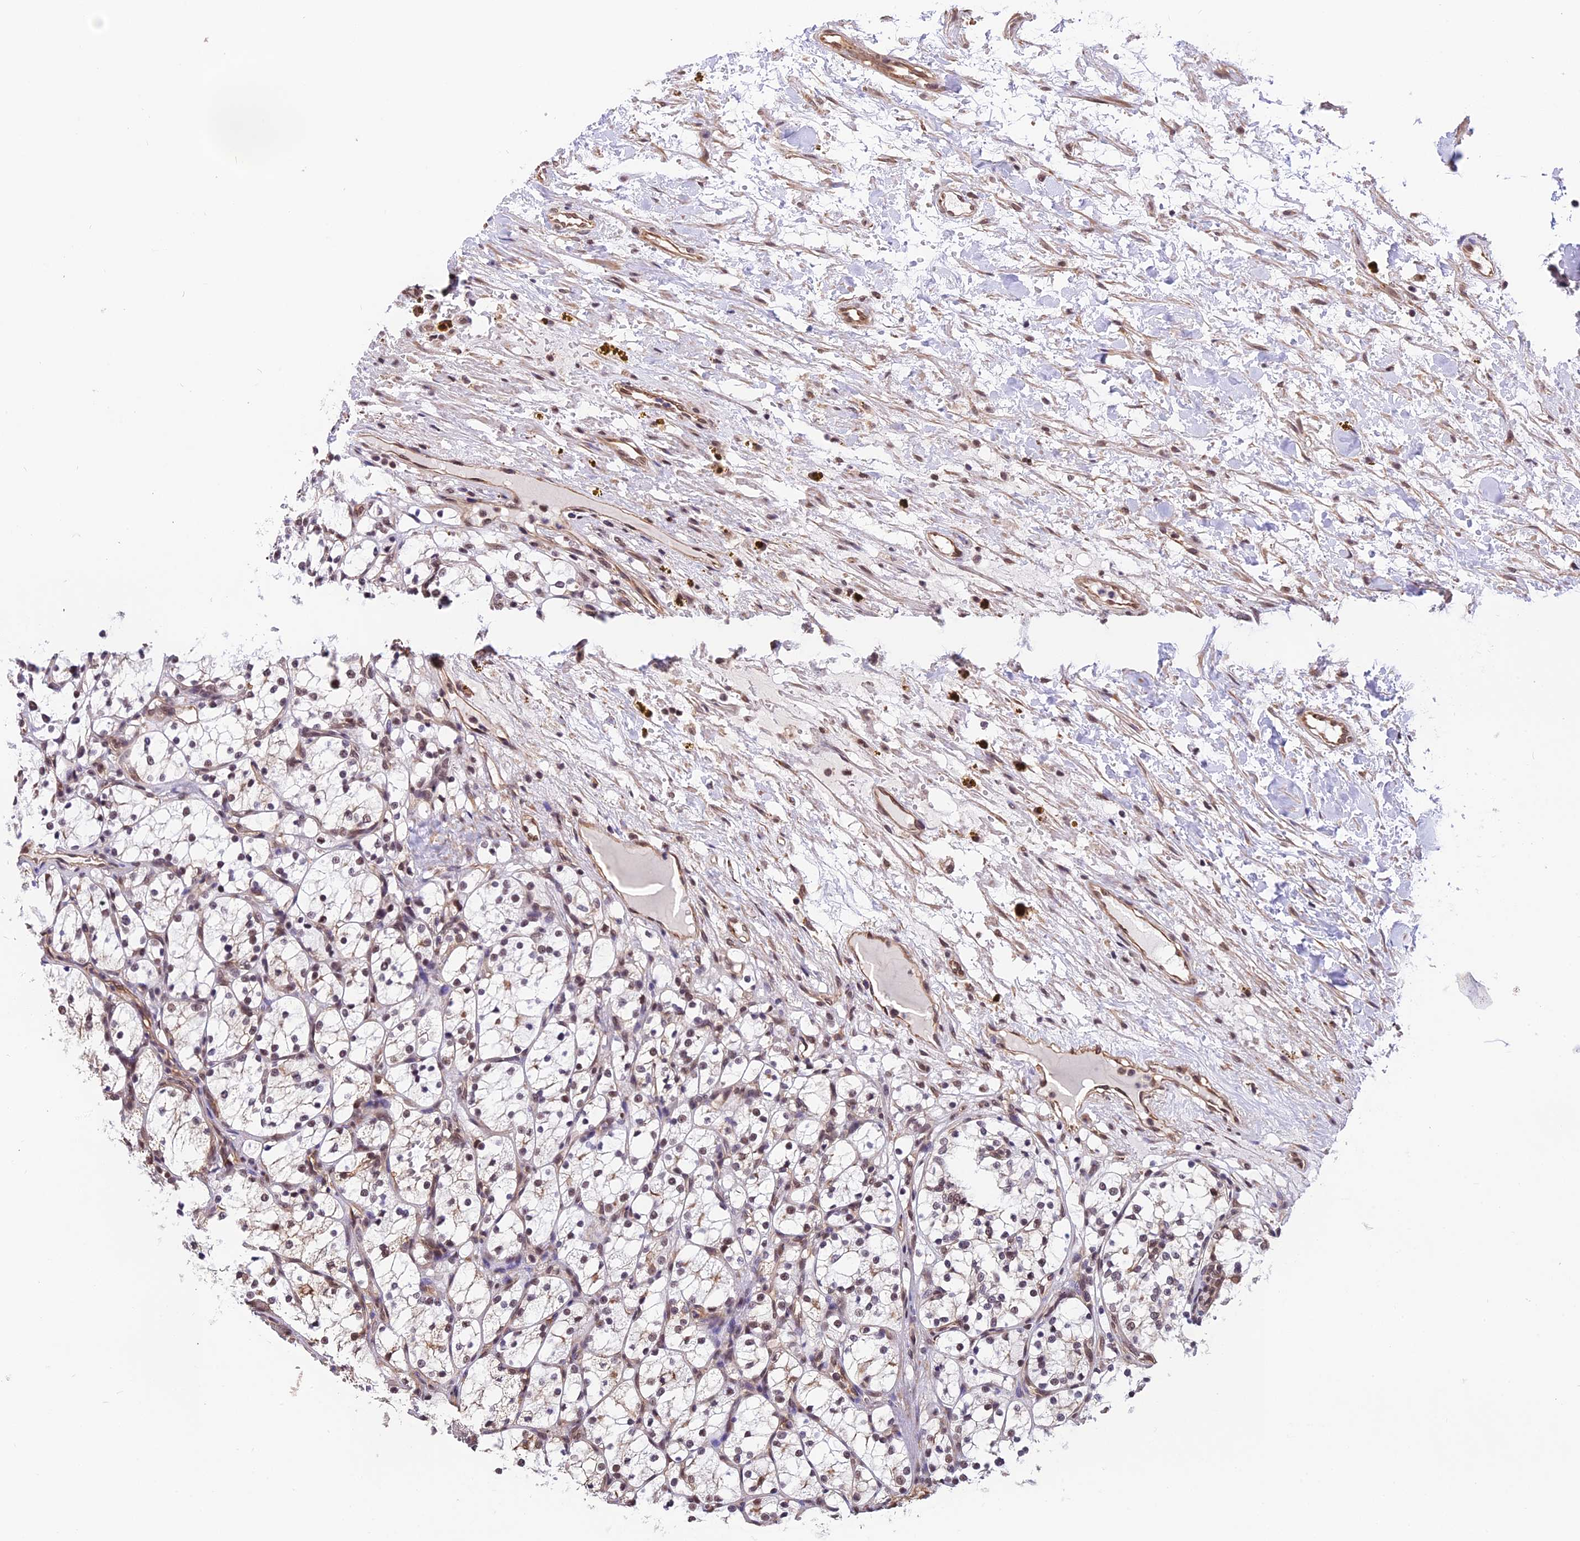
{"staining": {"intensity": "weak", "quantity": "<25%", "location": "cytoplasmic/membranous,nuclear"}, "tissue": "renal cancer", "cell_type": "Tumor cells", "image_type": "cancer", "snomed": [{"axis": "morphology", "description": "Adenocarcinoma, NOS"}, {"axis": "topography", "description": "Kidney"}], "caption": "Renal cancer was stained to show a protein in brown. There is no significant positivity in tumor cells.", "gene": "ZC3H4", "patient": {"sex": "female", "age": 69}}